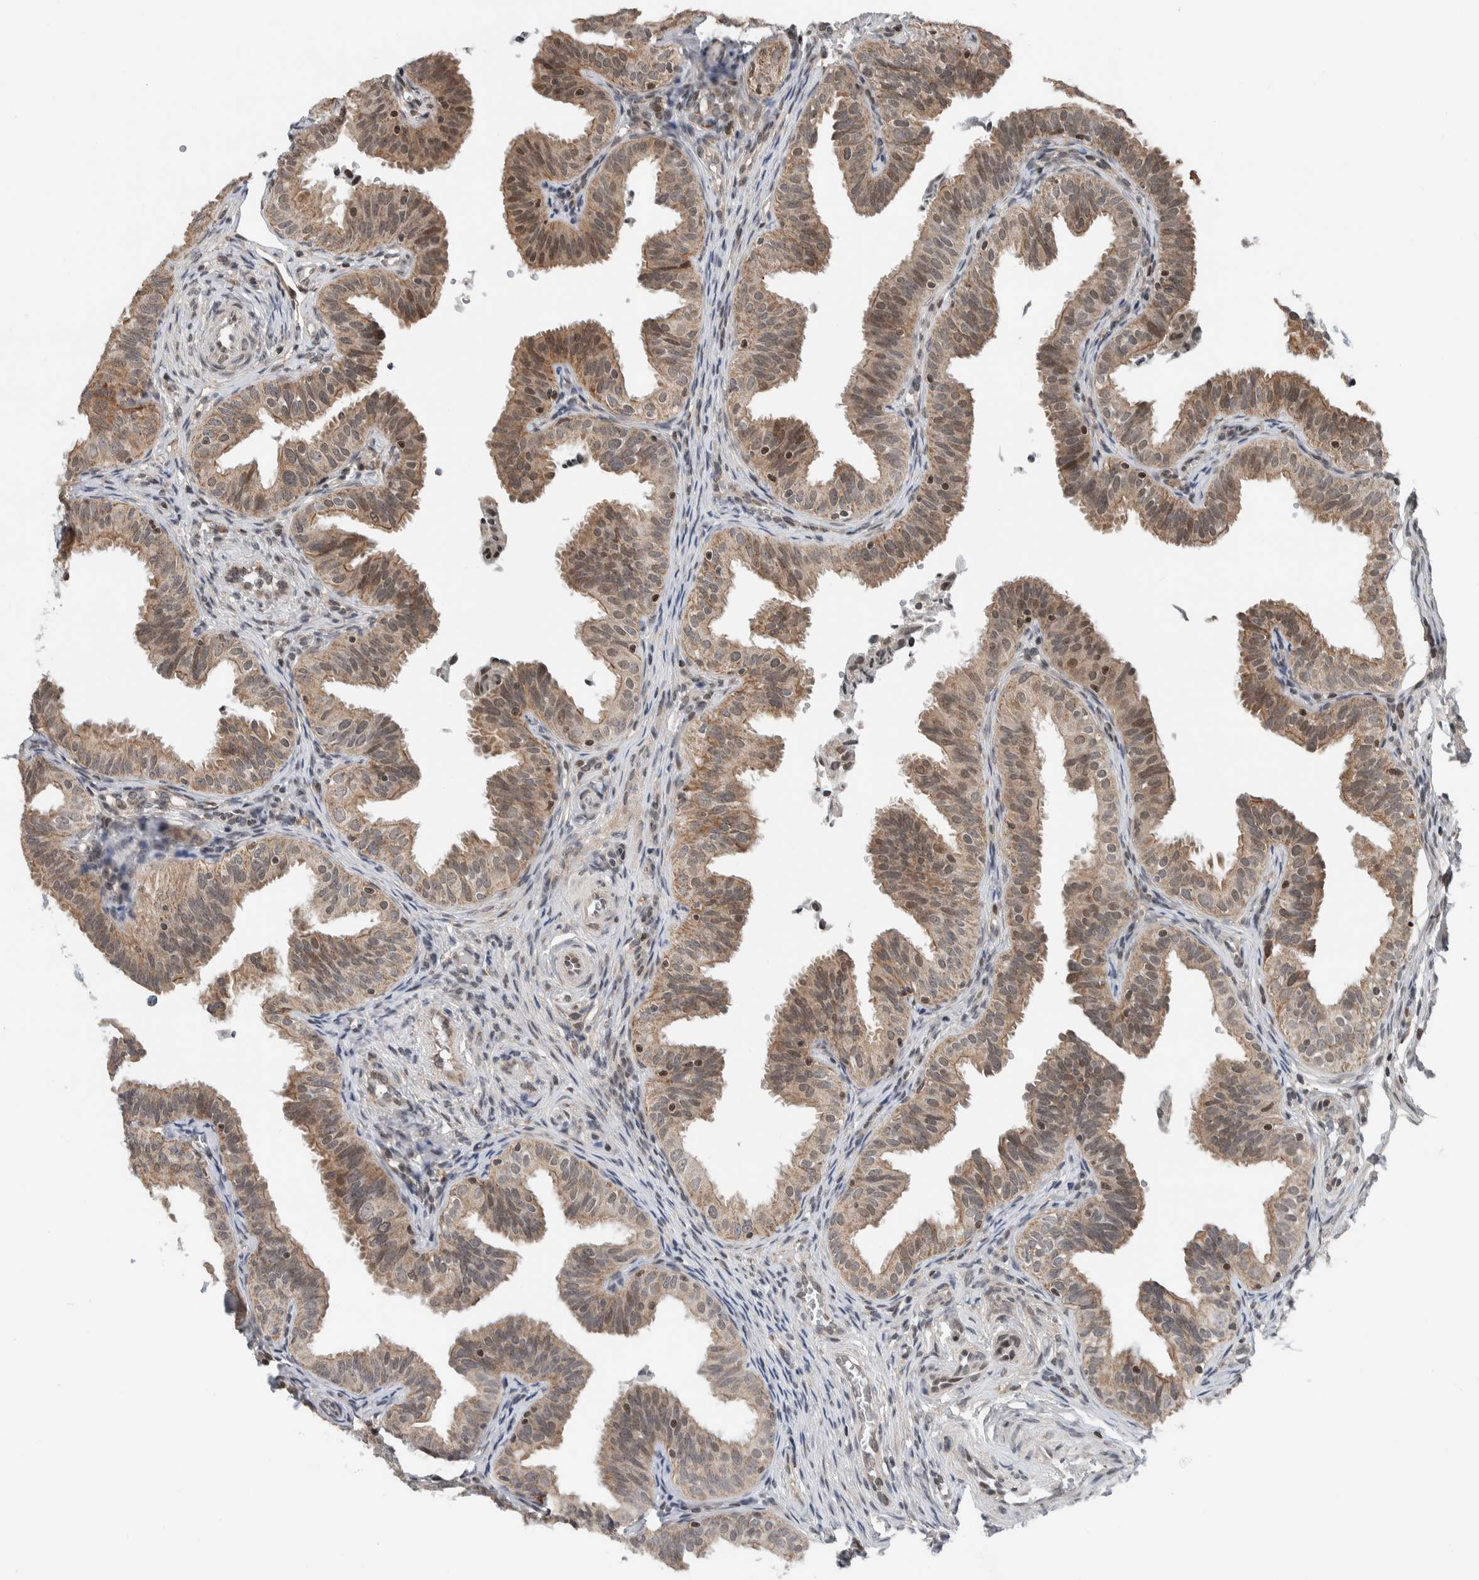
{"staining": {"intensity": "moderate", "quantity": "25%-75%", "location": "cytoplasmic/membranous"}, "tissue": "fallopian tube", "cell_type": "Glandular cells", "image_type": "normal", "snomed": [{"axis": "morphology", "description": "Normal tissue, NOS"}, {"axis": "topography", "description": "Fallopian tube"}], "caption": "Immunohistochemistry (IHC) of benign fallopian tube displays medium levels of moderate cytoplasmic/membranous staining in about 25%-75% of glandular cells.", "gene": "NPLOC4", "patient": {"sex": "female", "age": 35}}